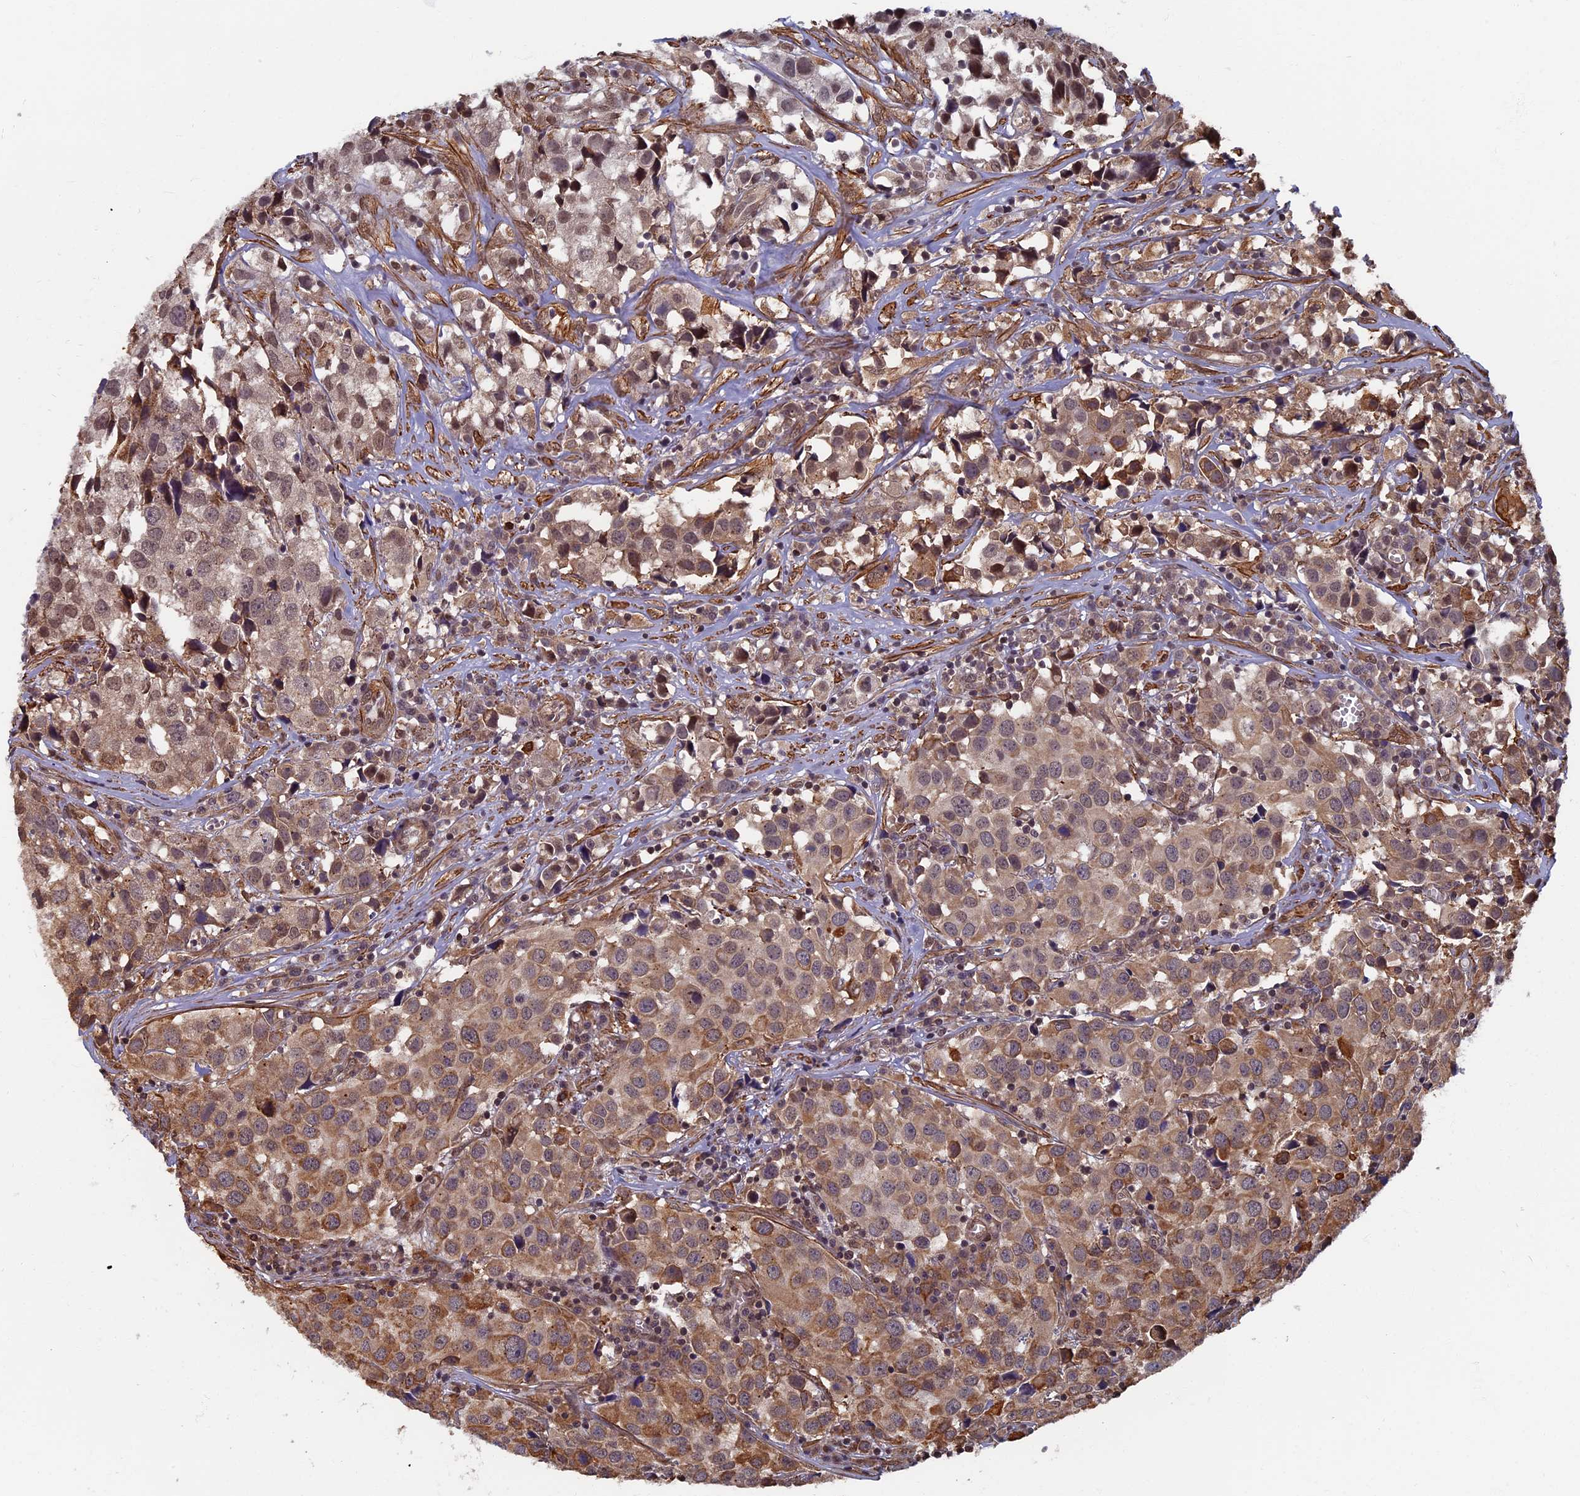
{"staining": {"intensity": "weak", "quantity": "25%-75%", "location": "cytoplasmic/membranous"}, "tissue": "urothelial cancer", "cell_type": "Tumor cells", "image_type": "cancer", "snomed": [{"axis": "morphology", "description": "Urothelial carcinoma, High grade"}, {"axis": "topography", "description": "Urinary bladder"}], "caption": "Urothelial cancer stained with a protein marker shows weak staining in tumor cells.", "gene": "CTDP1", "patient": {"sex": "female", "age": 75}}